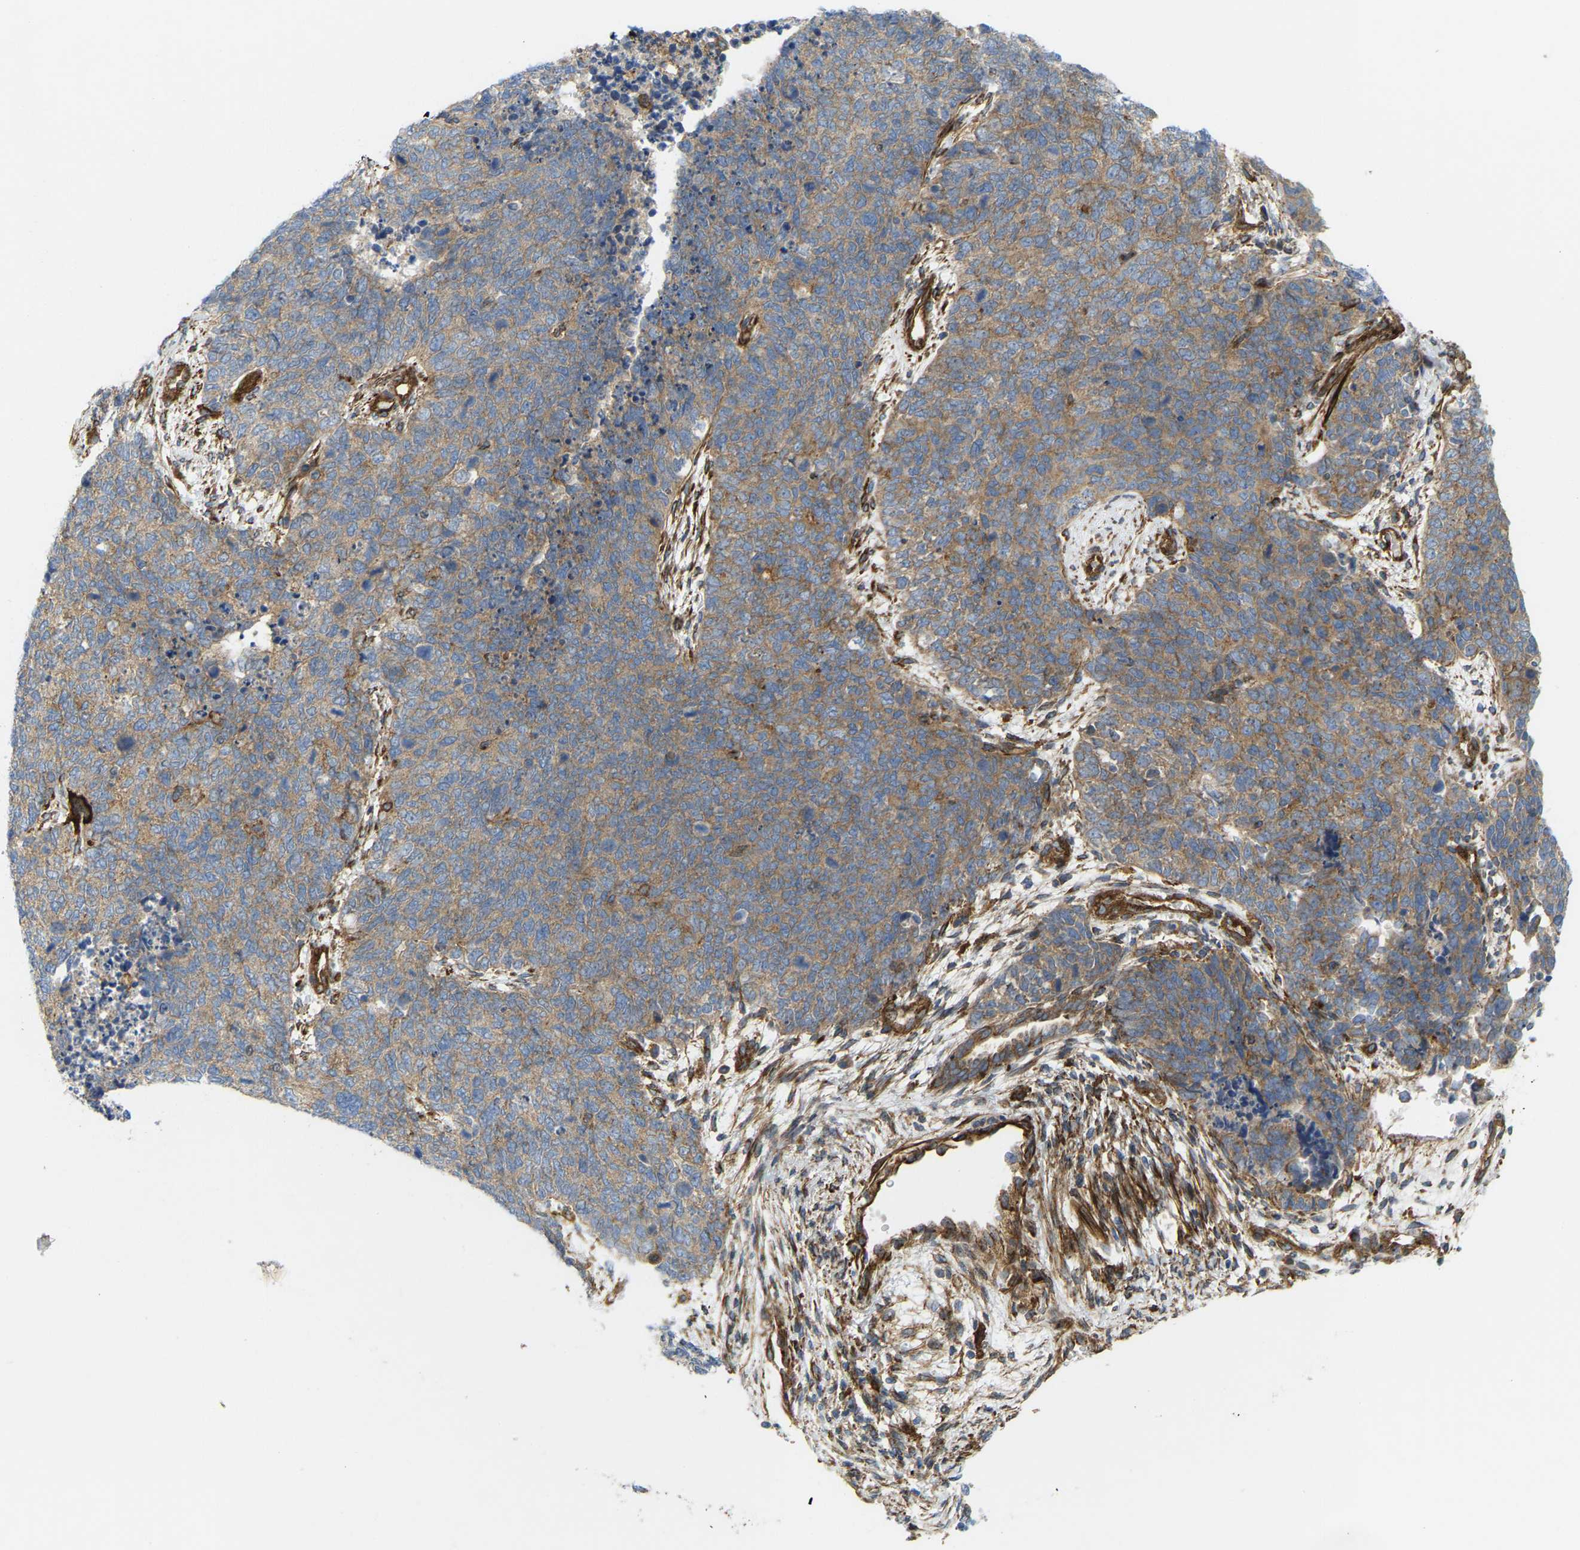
{"staining": {"intensity": "weak", "quantity": ">75%", "location": "cytoplasmic/membranous"}, "tissue": "cervical cancer", "cell_type": "Tumor cells", "image_type": "cancer", "snomed": [{"axis": "morphology", "description": "Squamous cell carcinoma, NOS"}, {"axis": "topography", "description": "Cervix"}], "caption": "A brown stain shows weak cytoplasmic/membranous expression of a protein in cervical squamous cell carcinoma tumor cells.", "gene": "PICALM", "patient": {"sex": "female", "age": 63}}